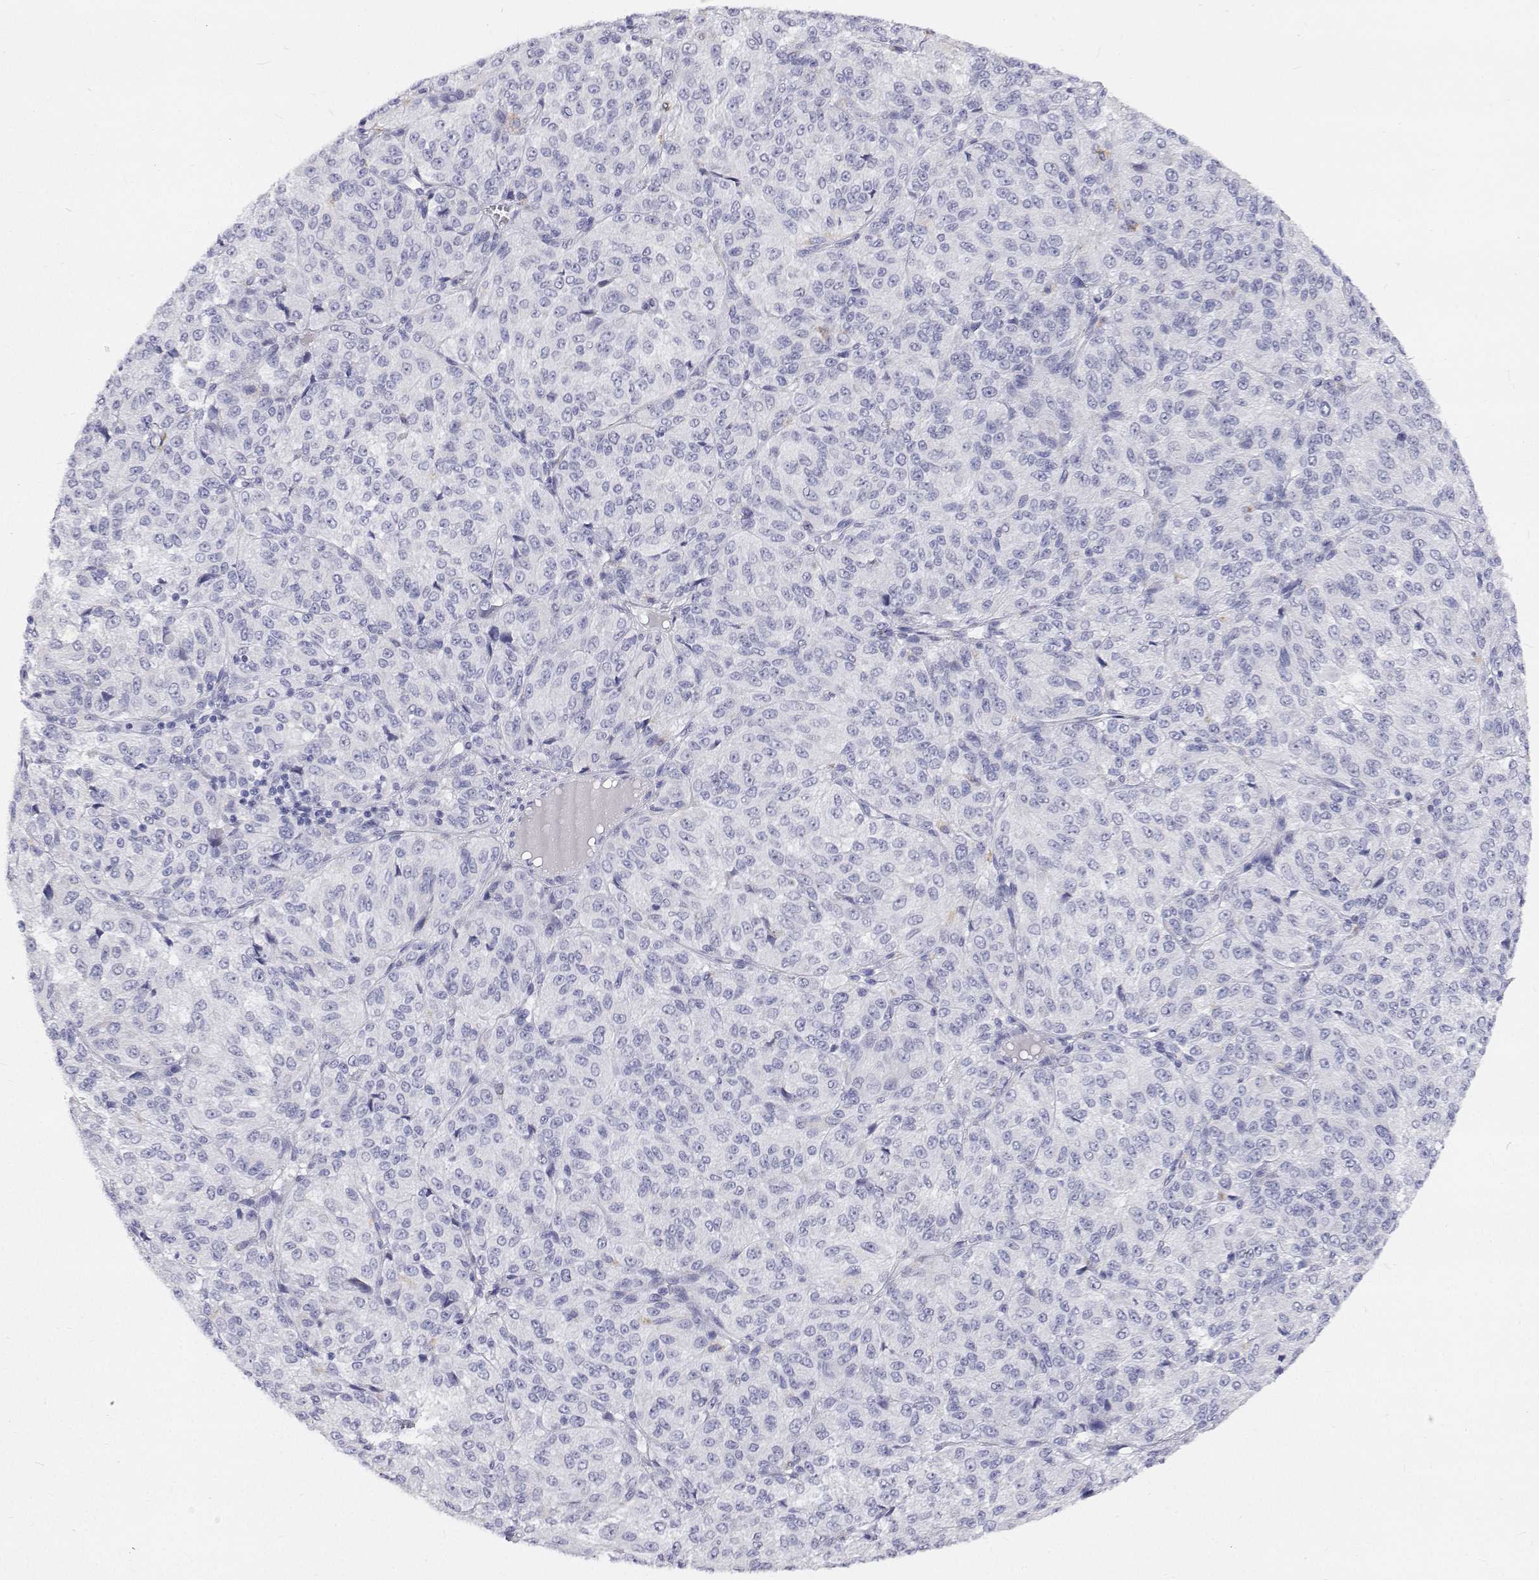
{"staining": {"intensity": "negative", "quantity": "none", "location": "none"}, "tissue": "melanoma", "cell_type": "Tumor cells", "image_type": "cancer", "snomed": [{"axis": "morphology", "description": "Malignant melanoma, Metastatic site"}, {"axis": "topography", "description": "Brain"}], "caption": "The immunohistochemistry (IHC) photomicrograph has no significant staining in tumor cells of melanoma tissue.", "gene": "NCR2", "patient": {"sex": "female", "age": 56}}